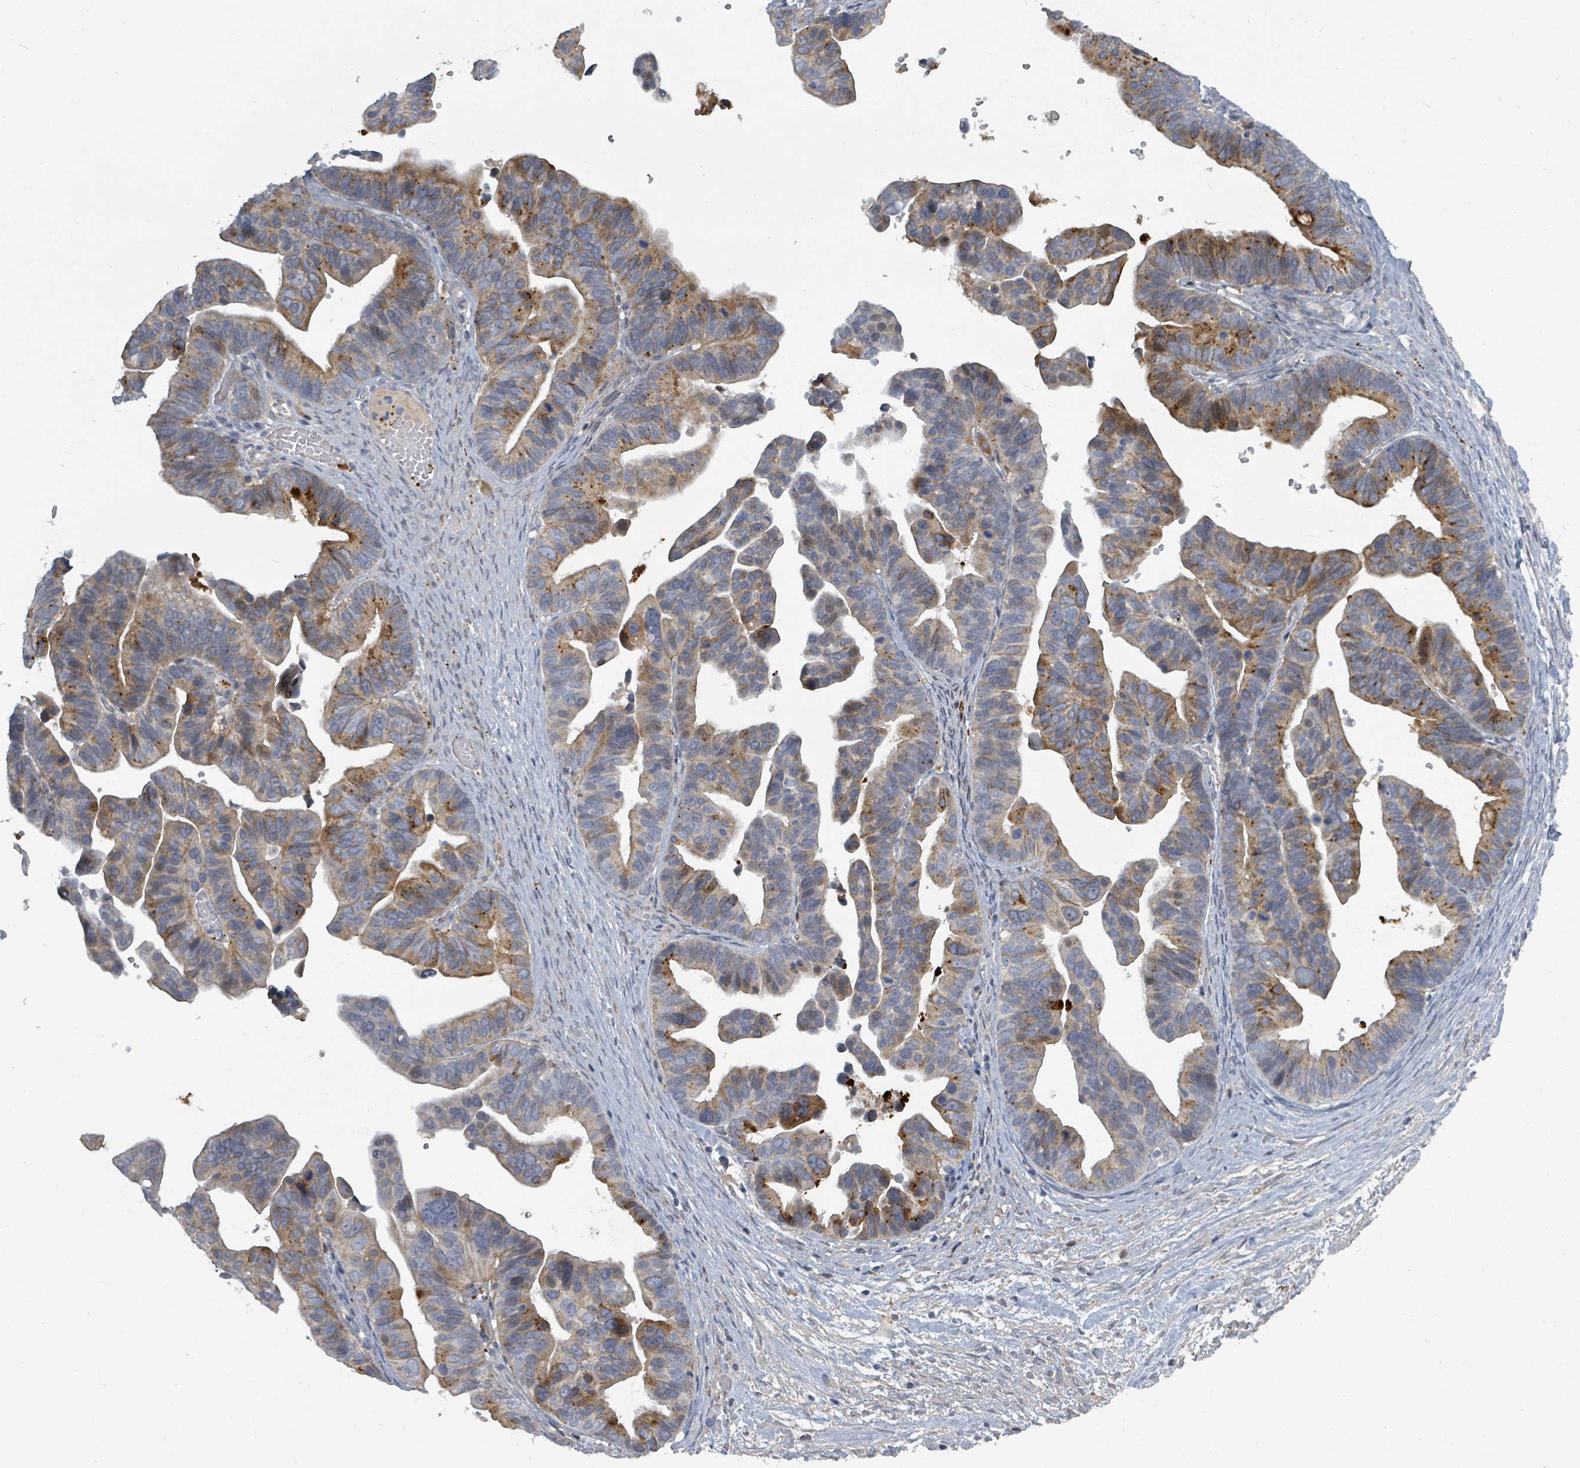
{"staining": {"intensity": "strong", "quantity": "<25%", "location": "cytoplasmic/membranous"}, "tissue": "ovarian cancer", "cell_type": "Tumor cells", "image_type": "cancer", "snomed": [{"axis": "morphology", "description": "Cystadenocarcinoma, serous, NOS"}, {"axis": "topography", "description": "Ovary"}], "caption": "Ovarian serous cystadenocarcinoma was stained to show a protein in brown. There is medium levels of strong cytoplasmic/membranous positivity in approximately <25% of tumor cells.", "gene": "LEFTY2", "patient": {"sex": "female", "age": 56}}